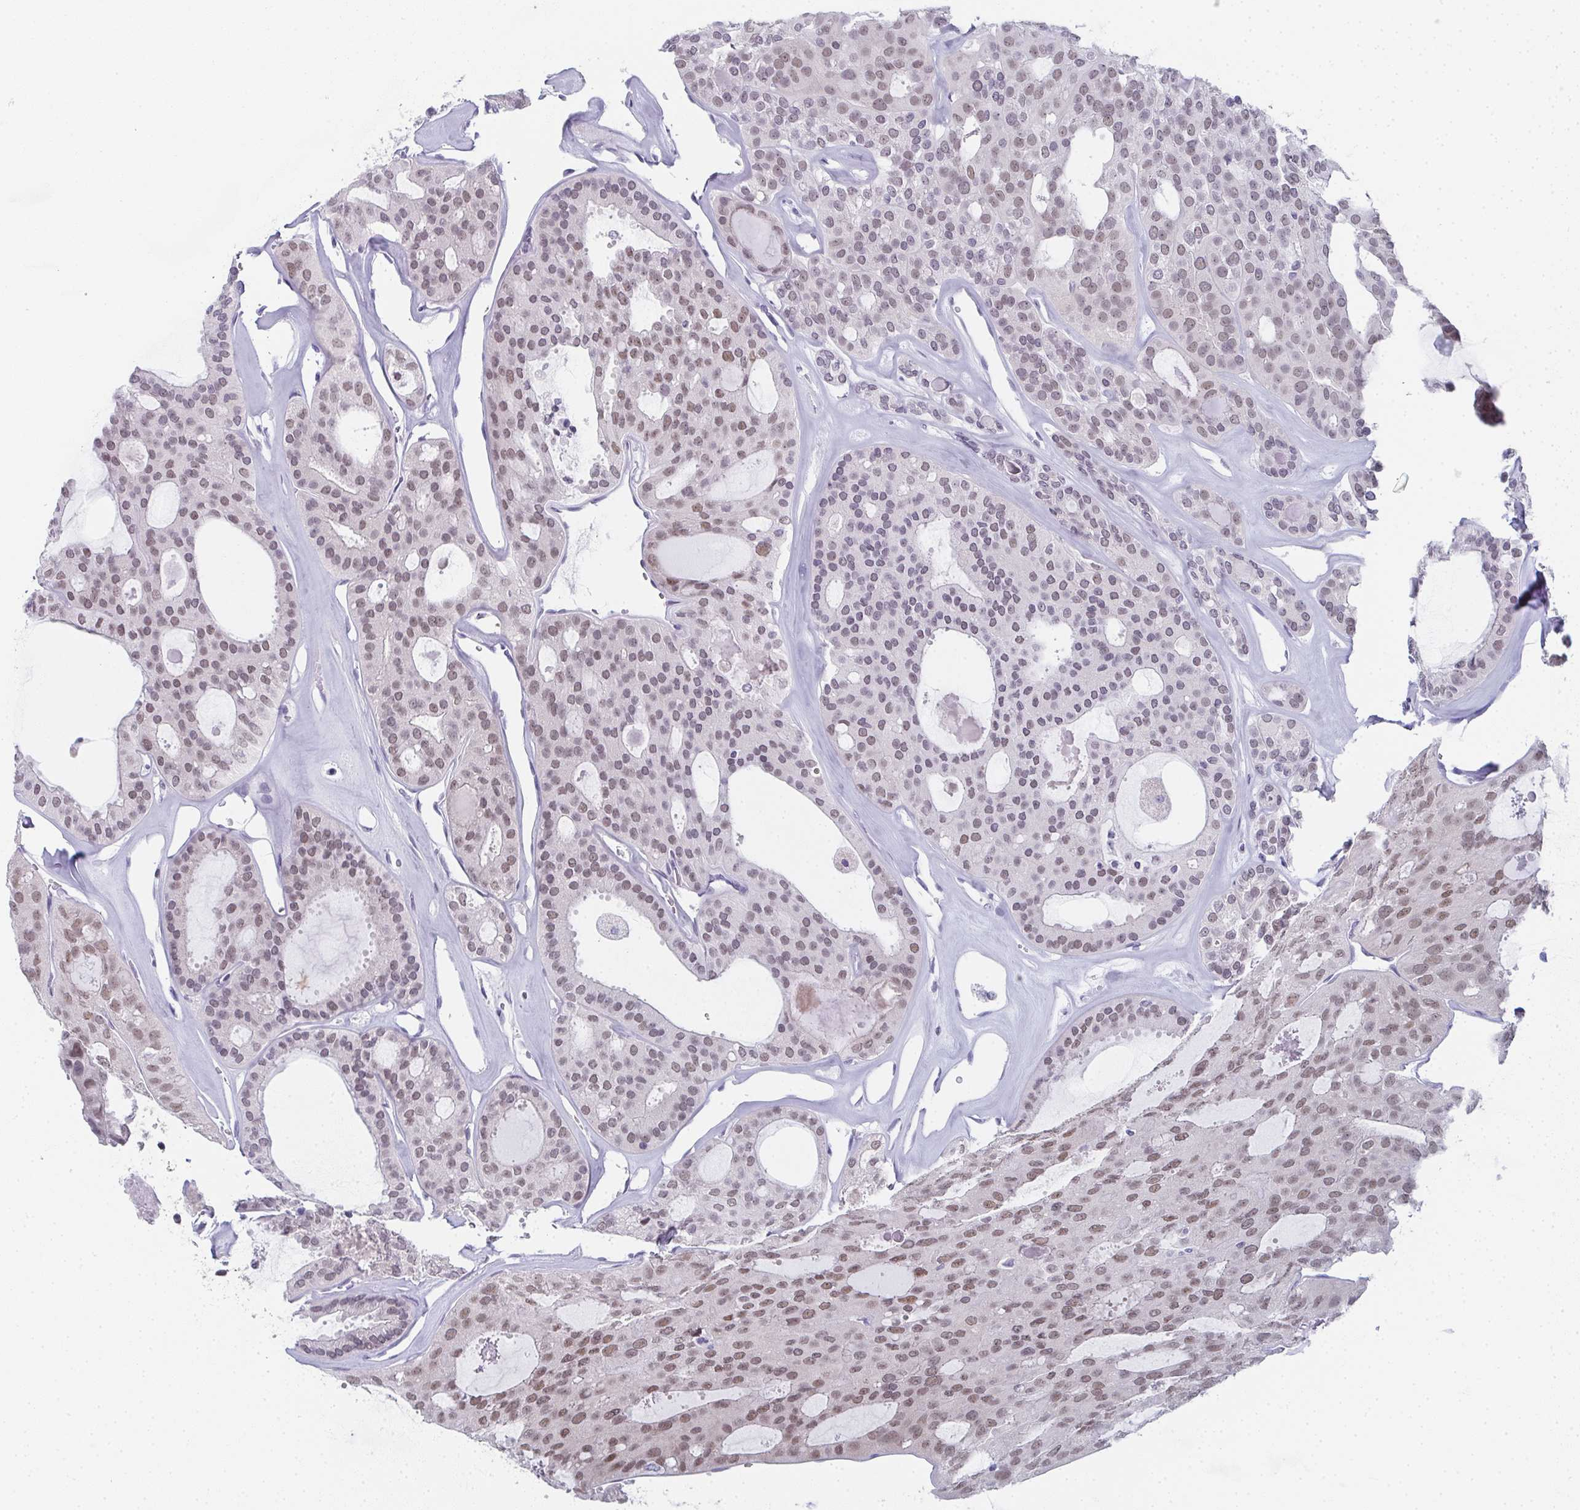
{"staining": {"intensity": "moderate", "quantity": ">75%", "location": "nuclear"}, "tissue": "thyroid cancer", "cell_type": "Tumor cells", "image_type": "cancer", "snomed": [{"axis": "morphology", "description": "Follicular adenoma carcinoma, NOS"}, {"axis": "topography", "description": "Thyroid gland"}], "caption": "Immunohistochemical staining of human thyroid follicular adenoma carcinoma reveals medium levels of moderate nuclear expression in about >75% of tumor cells.", "gene": "PYCR3", "patient": {"sex": "male", "age": 75}}